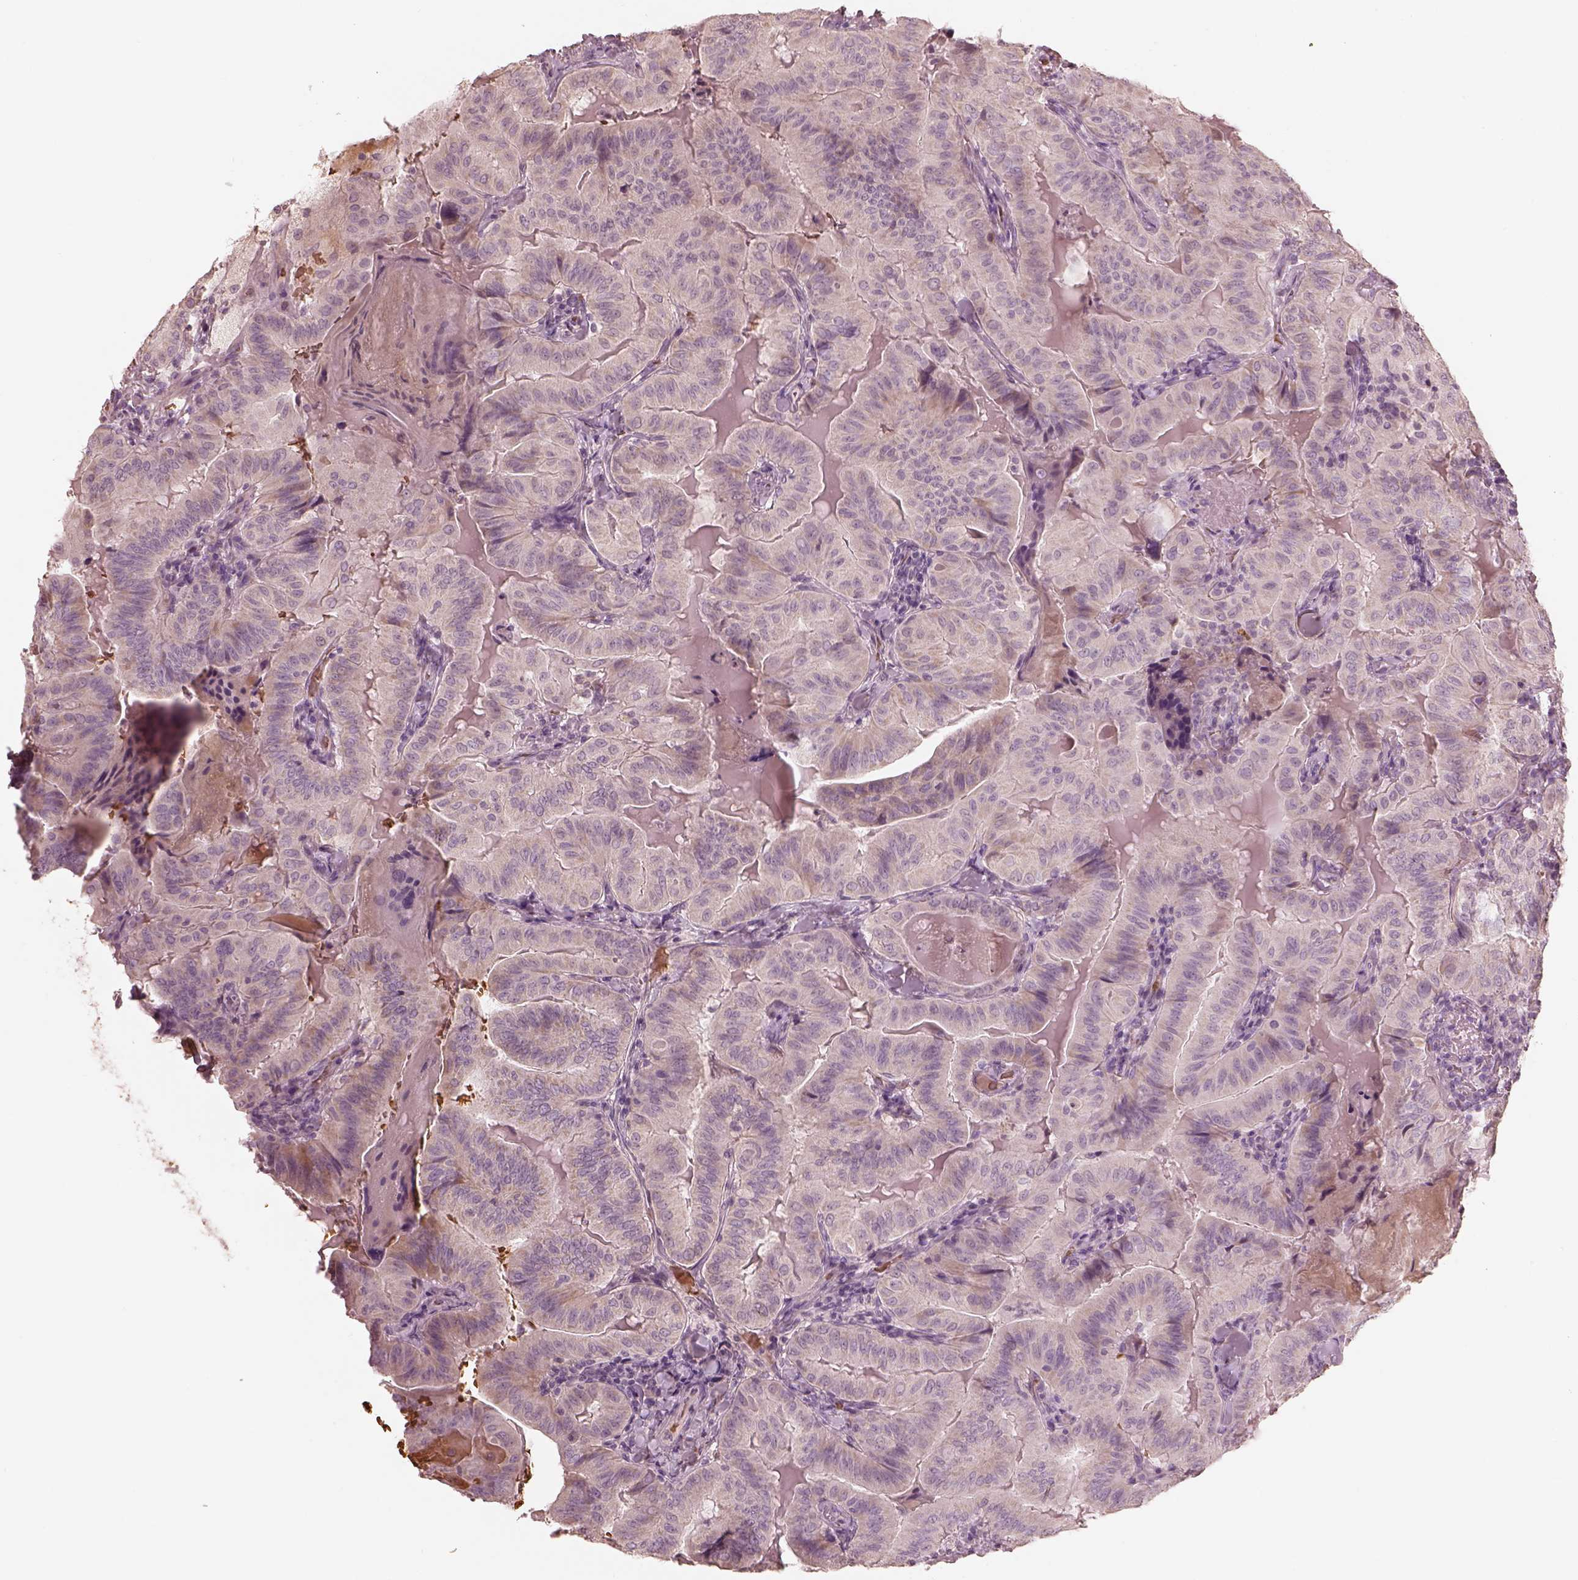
{"staining": {"intensity": "negative", "quantity": "none", "location": "none"}, "tissue": "thyroid cancer", "cell_type": "Tumor cells", "image_type": "cancer", "snomed": [{"axis": "morphology", "description": "Papillary adenocarcinoma, NOS"}, {"axis": "topography", "description": "Thyroid gland"}], "caption": "Micrograph shows no significant protein positivity in tumor cells of thyroid papillary adenocarcinoma.", "gene": "ANKLE1", "patient": {"sex": "female", "age": 68}}